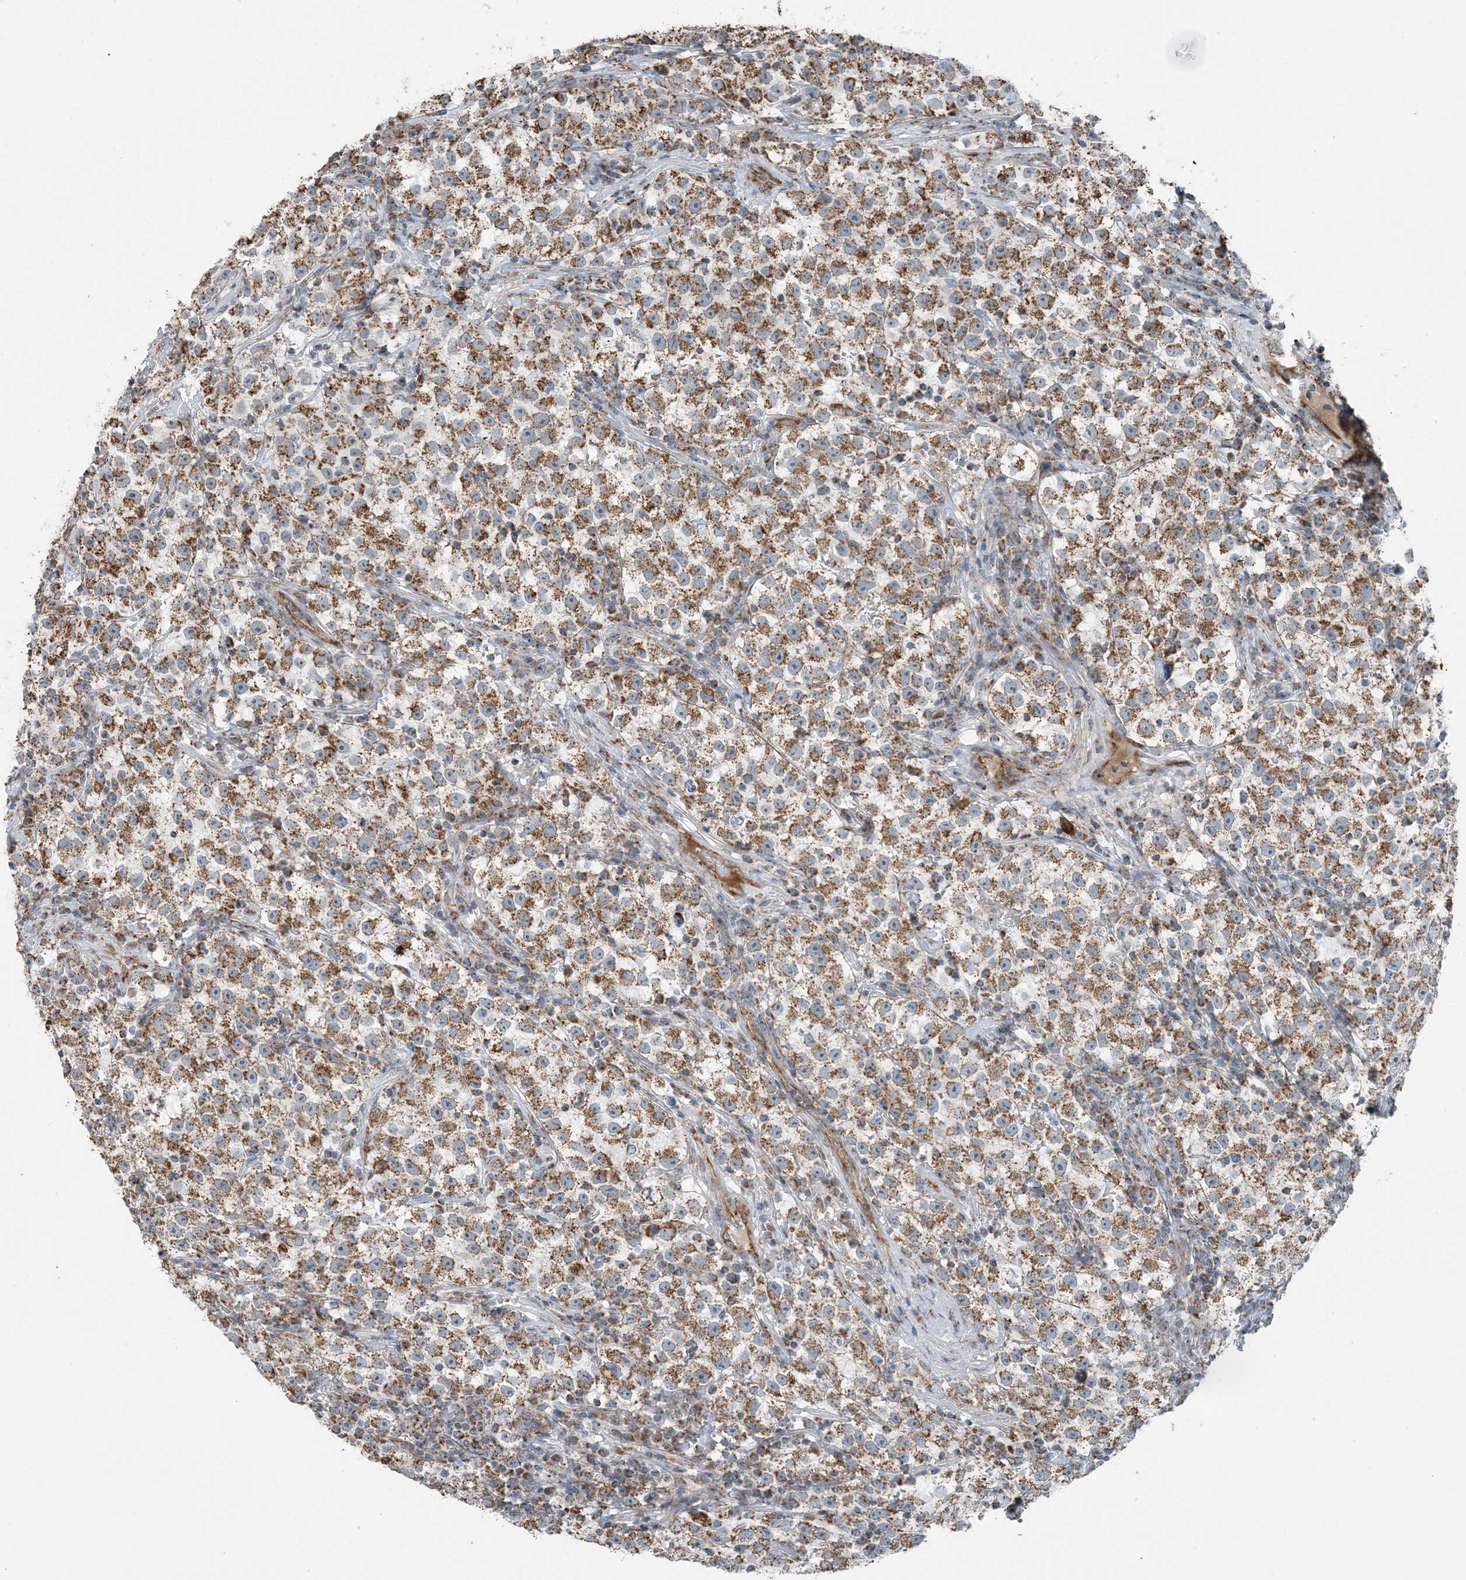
{"staining": {"intensity": "moderate", "quantity": ">75%", "location": "cytoplasmic/membranous"}, "tissue": "testis cancer", "cell_type": "Tumor cells", "image_type": "cancer", "snomed": [{"axis": "morphology", "description": "Seminoma, NOS"}, {"axis": "topography", "description": "Testis"}], "caption": "Tumor cells exhibit moderate cytoplasmic/membranous positivity in about >75% of cells in testis cancer (seminoma).", "gene": "PILRB", "patient": {"sex": "male", "age": 22}}